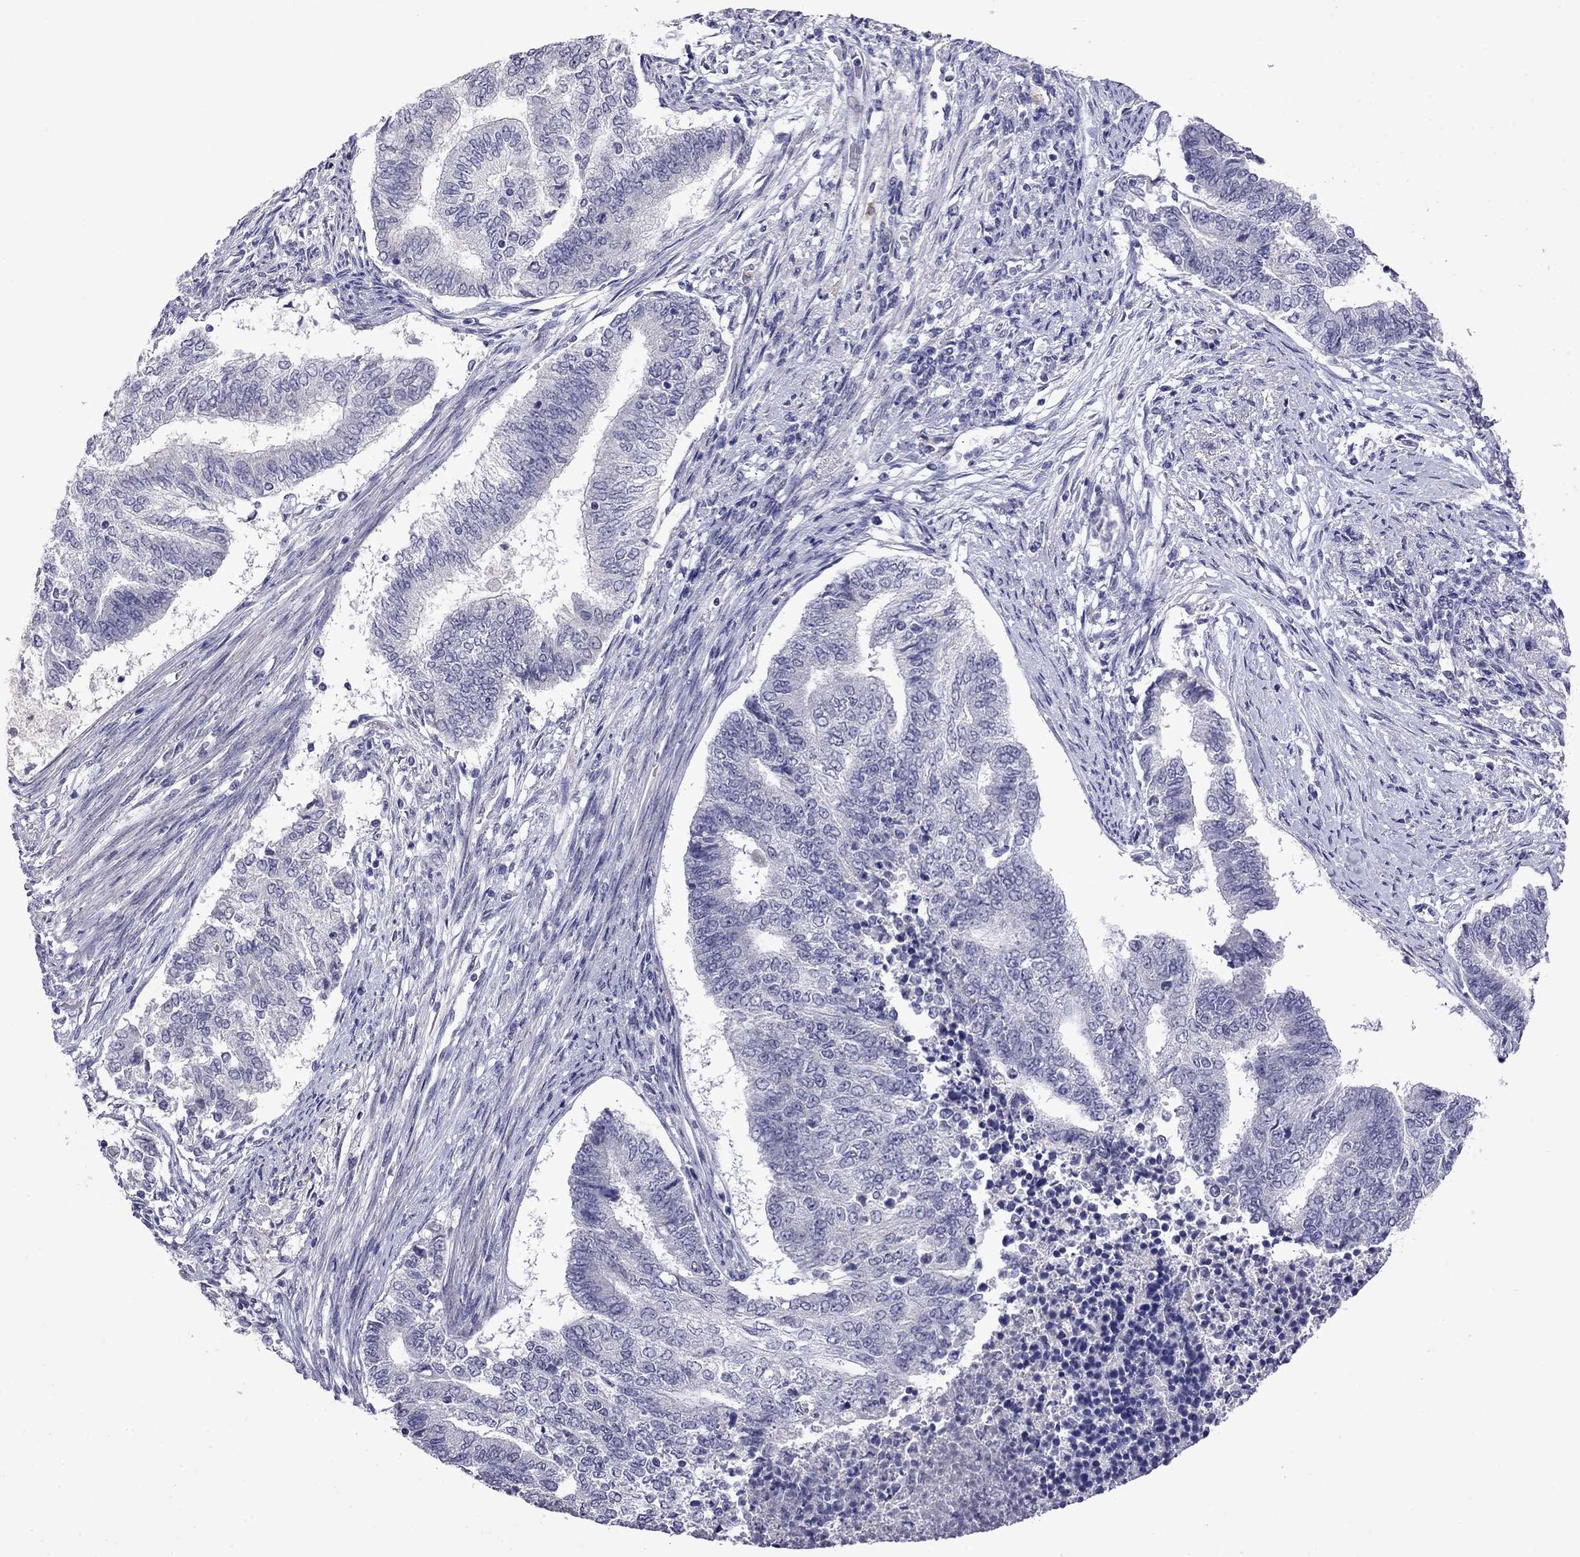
{"staining": {"intensity": "negative", "quantity": "none", "location": "none"}, "tissue": "endometrial cancer", "cell_type": "Tumor cells", "image_type": "cancer", "snomed": [{"axis": "morphology", "description": "Adenocarcinoma, NOS"}, {"axis": "topography", "description": "Endometrium"}], "caption": "DAB (3,3'-diaminobenzidine) immunohistochemical staining of endometrial adenocarcinoma displays no significant staining in tumor cells. (Stains: DAB (3,3'-diaminobenzidine) IHC with hematoxylin counter stain, Microscopy: brightfield microscopy at high magnification).", "gene": "STAR", "patient": {"sex": "female", "age": 65}}